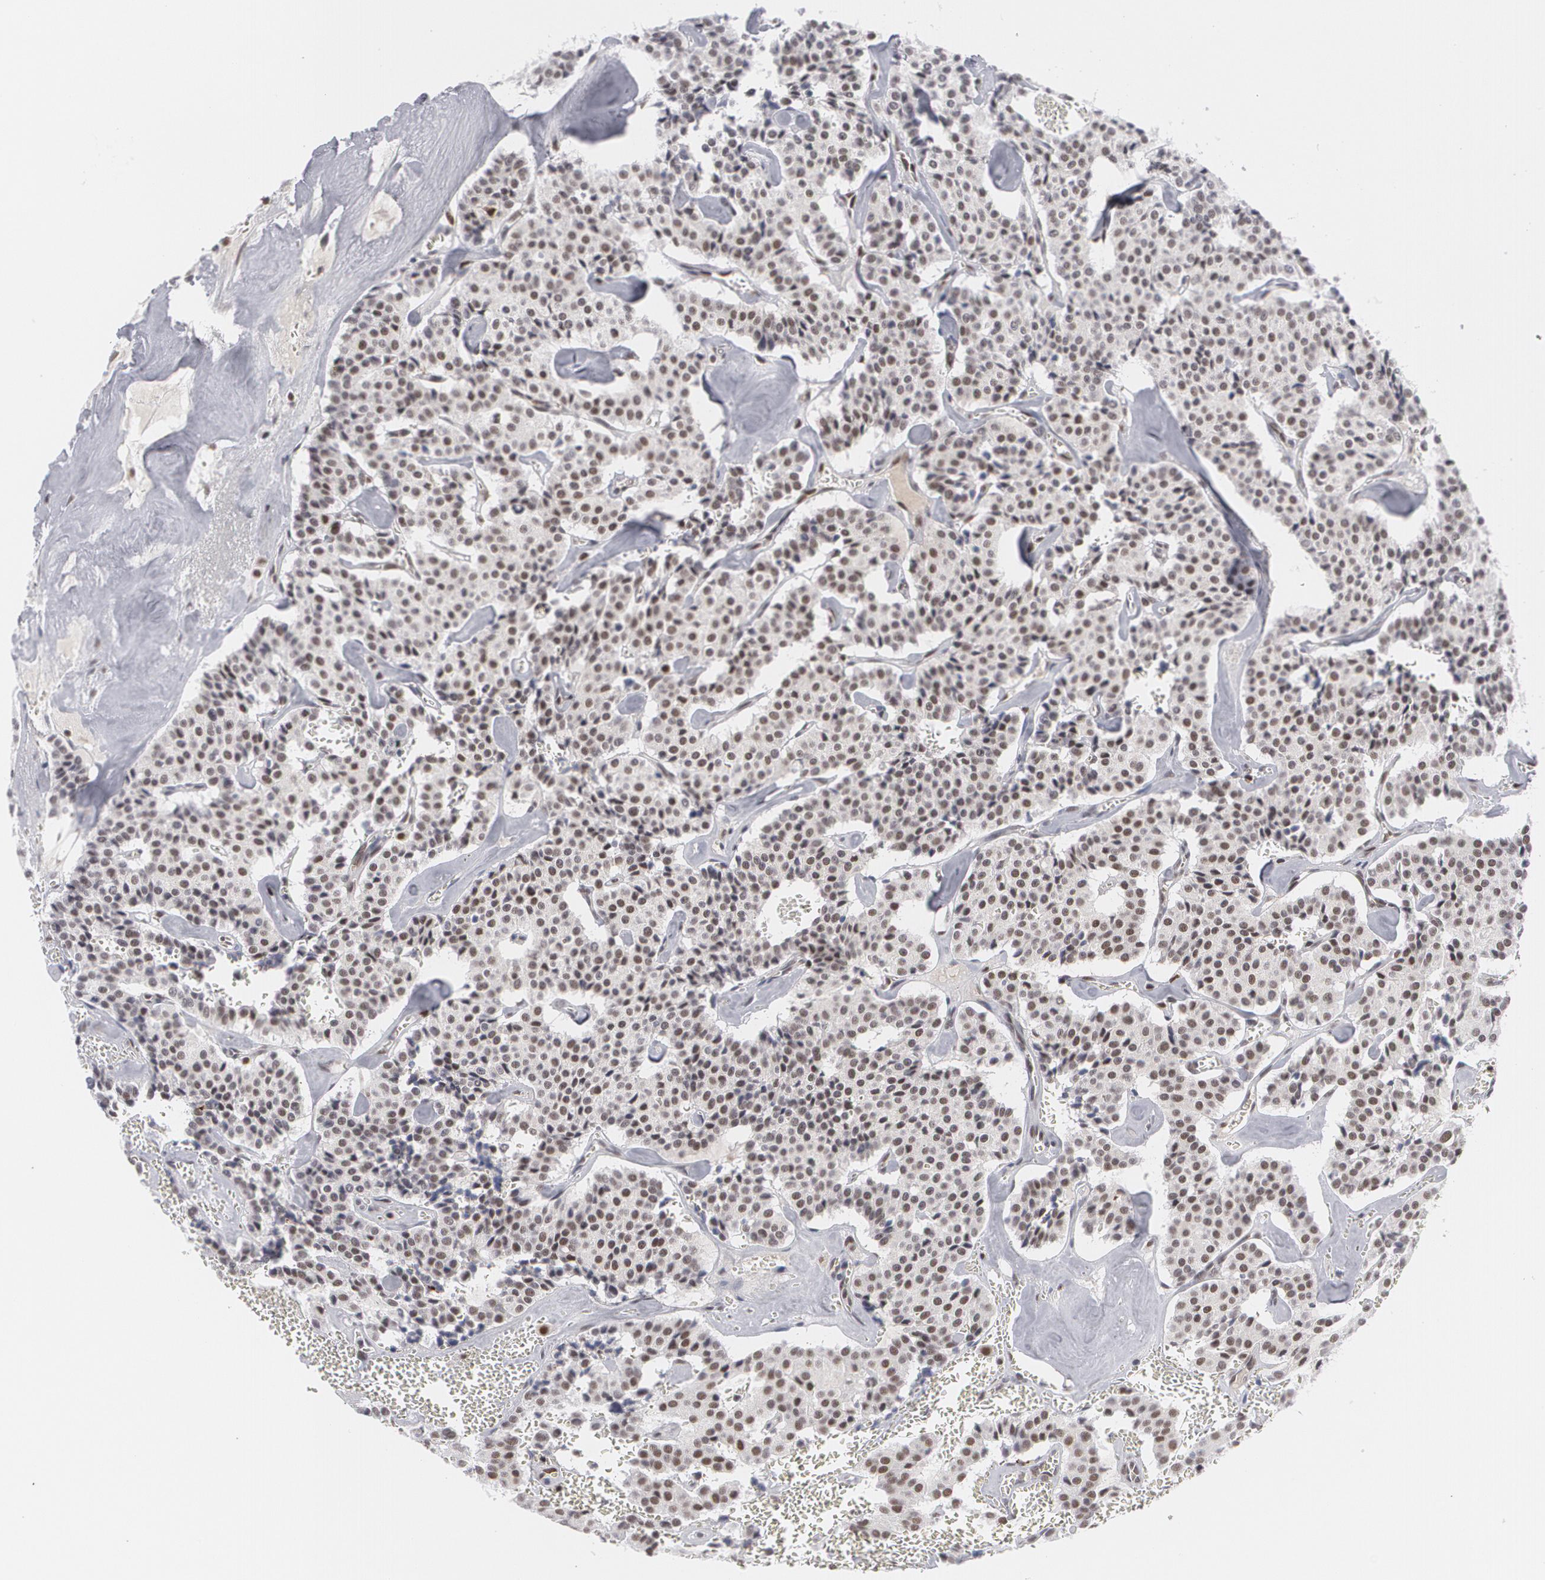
{"staining": {"intensity": "moderate", "quantity": ">75%", "location": "nuclear"}, "tissue": "carcinoid", "cell_type": "Tumor cells", "image_type": "cancer", "snomed": [{"axis": "morphology", "description": "Carcinoid, malignant, NOS"}, {"axis": "topography", "description": "Bronchus"}], "caption": "This is an image of immunohistochemistry staining of malignant carcinoid, which shows moderate positivity in the nuclear of tumor cells.", "gene": "MCL1", "patient": {"sex": "male", "age": 55}}